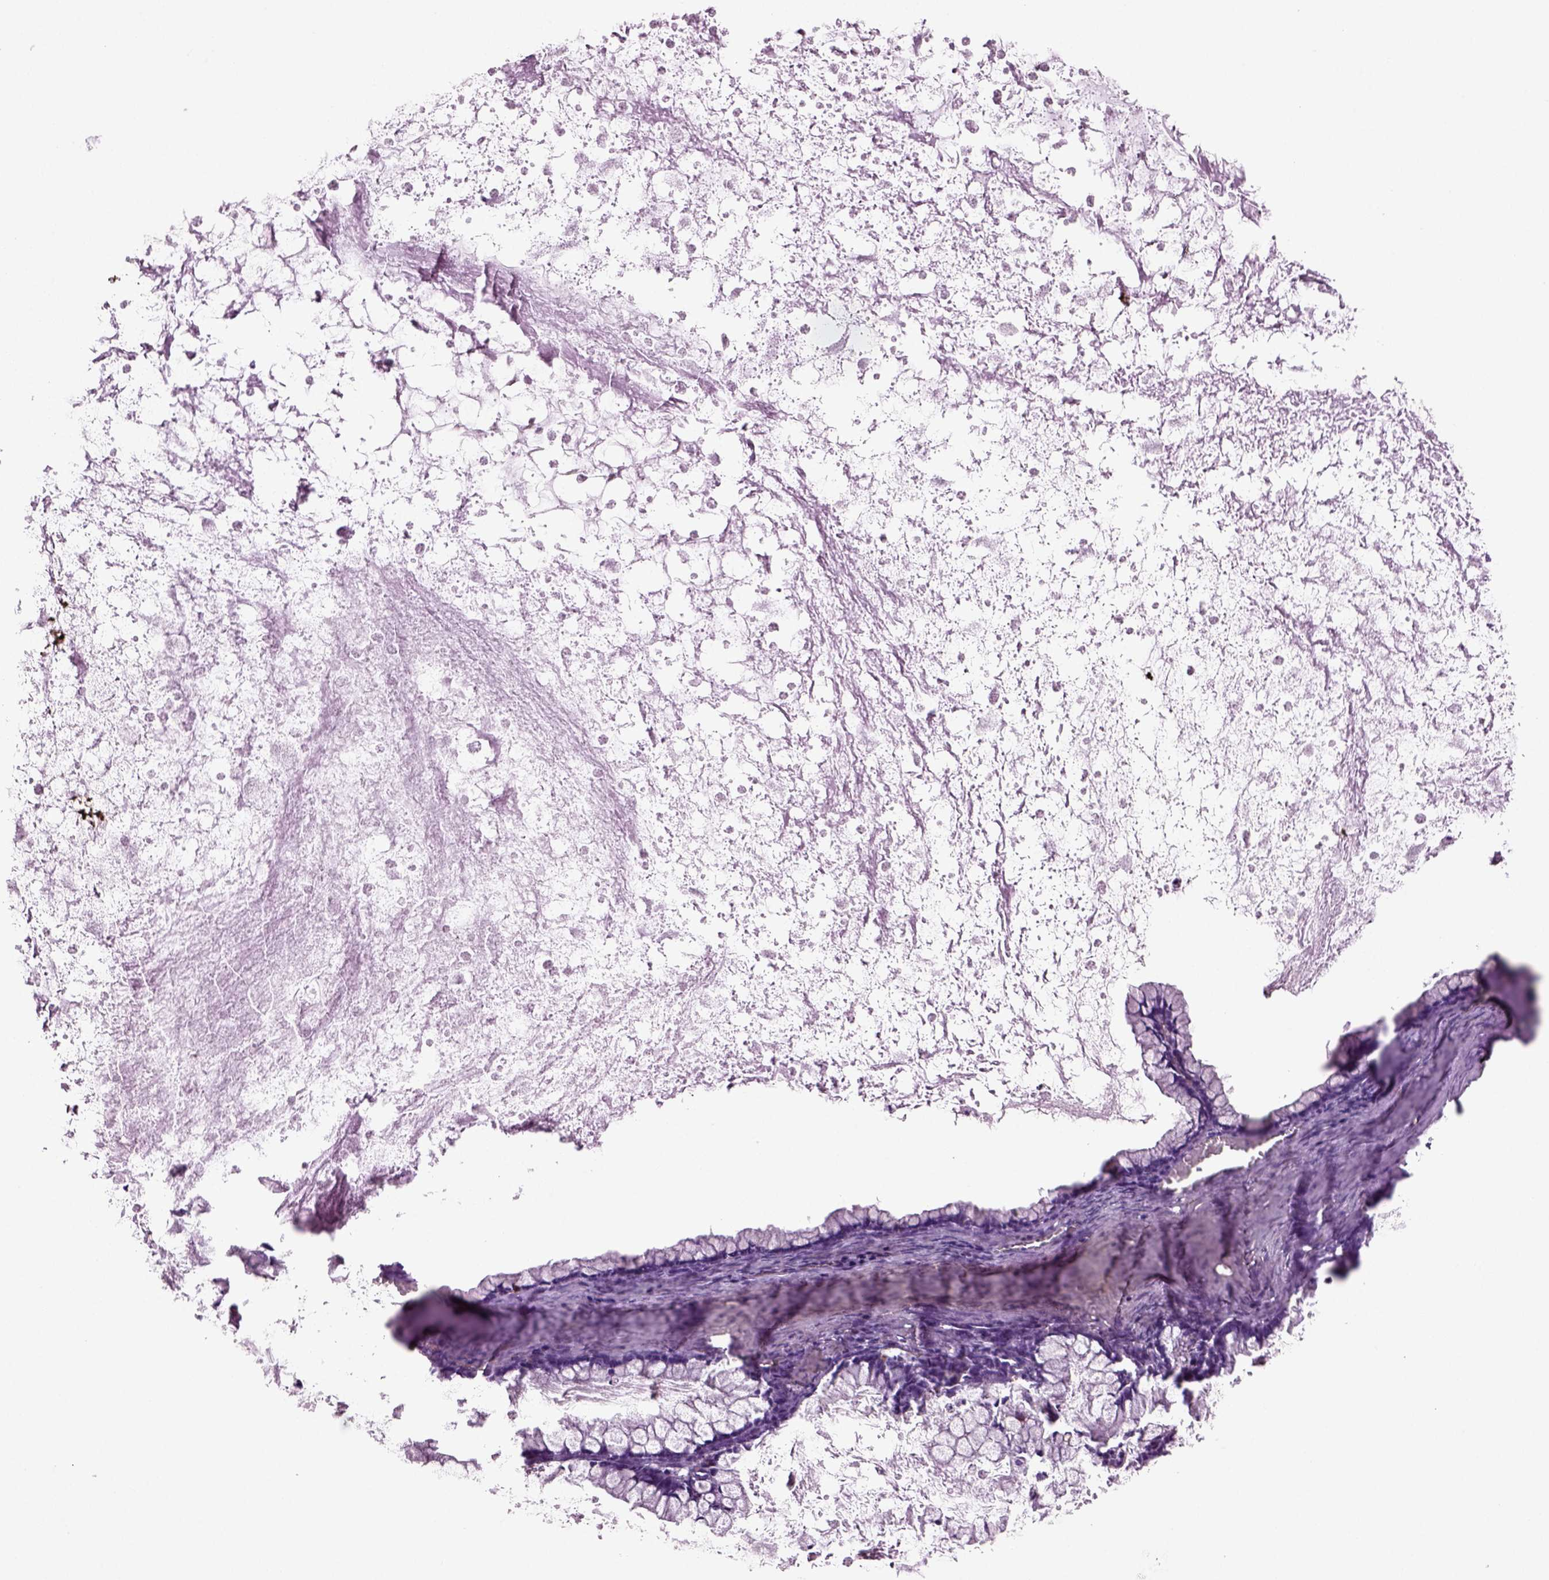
{"staining": {"intensity": "negative", "quantity": "none", "location": "none"}, "tissue": "ovarian cancer", "cell_type": "Tumor cells", "image_type": "cancer", "snomed": [{"axis": "morphology", "description": "Cystadenocarcinoma, mucinous, NOS"}, {"axis": "topography", "description": "Ovary"}], "caption": "DAB (3,3'-diaminobenzidine) immunohistochemical staining of human ovarian mucinous cystadenocarcinoma displays no significant positivity in tumor cells.", "gene": "ACER3", "patient": {"sex": "female", "age": 67}}